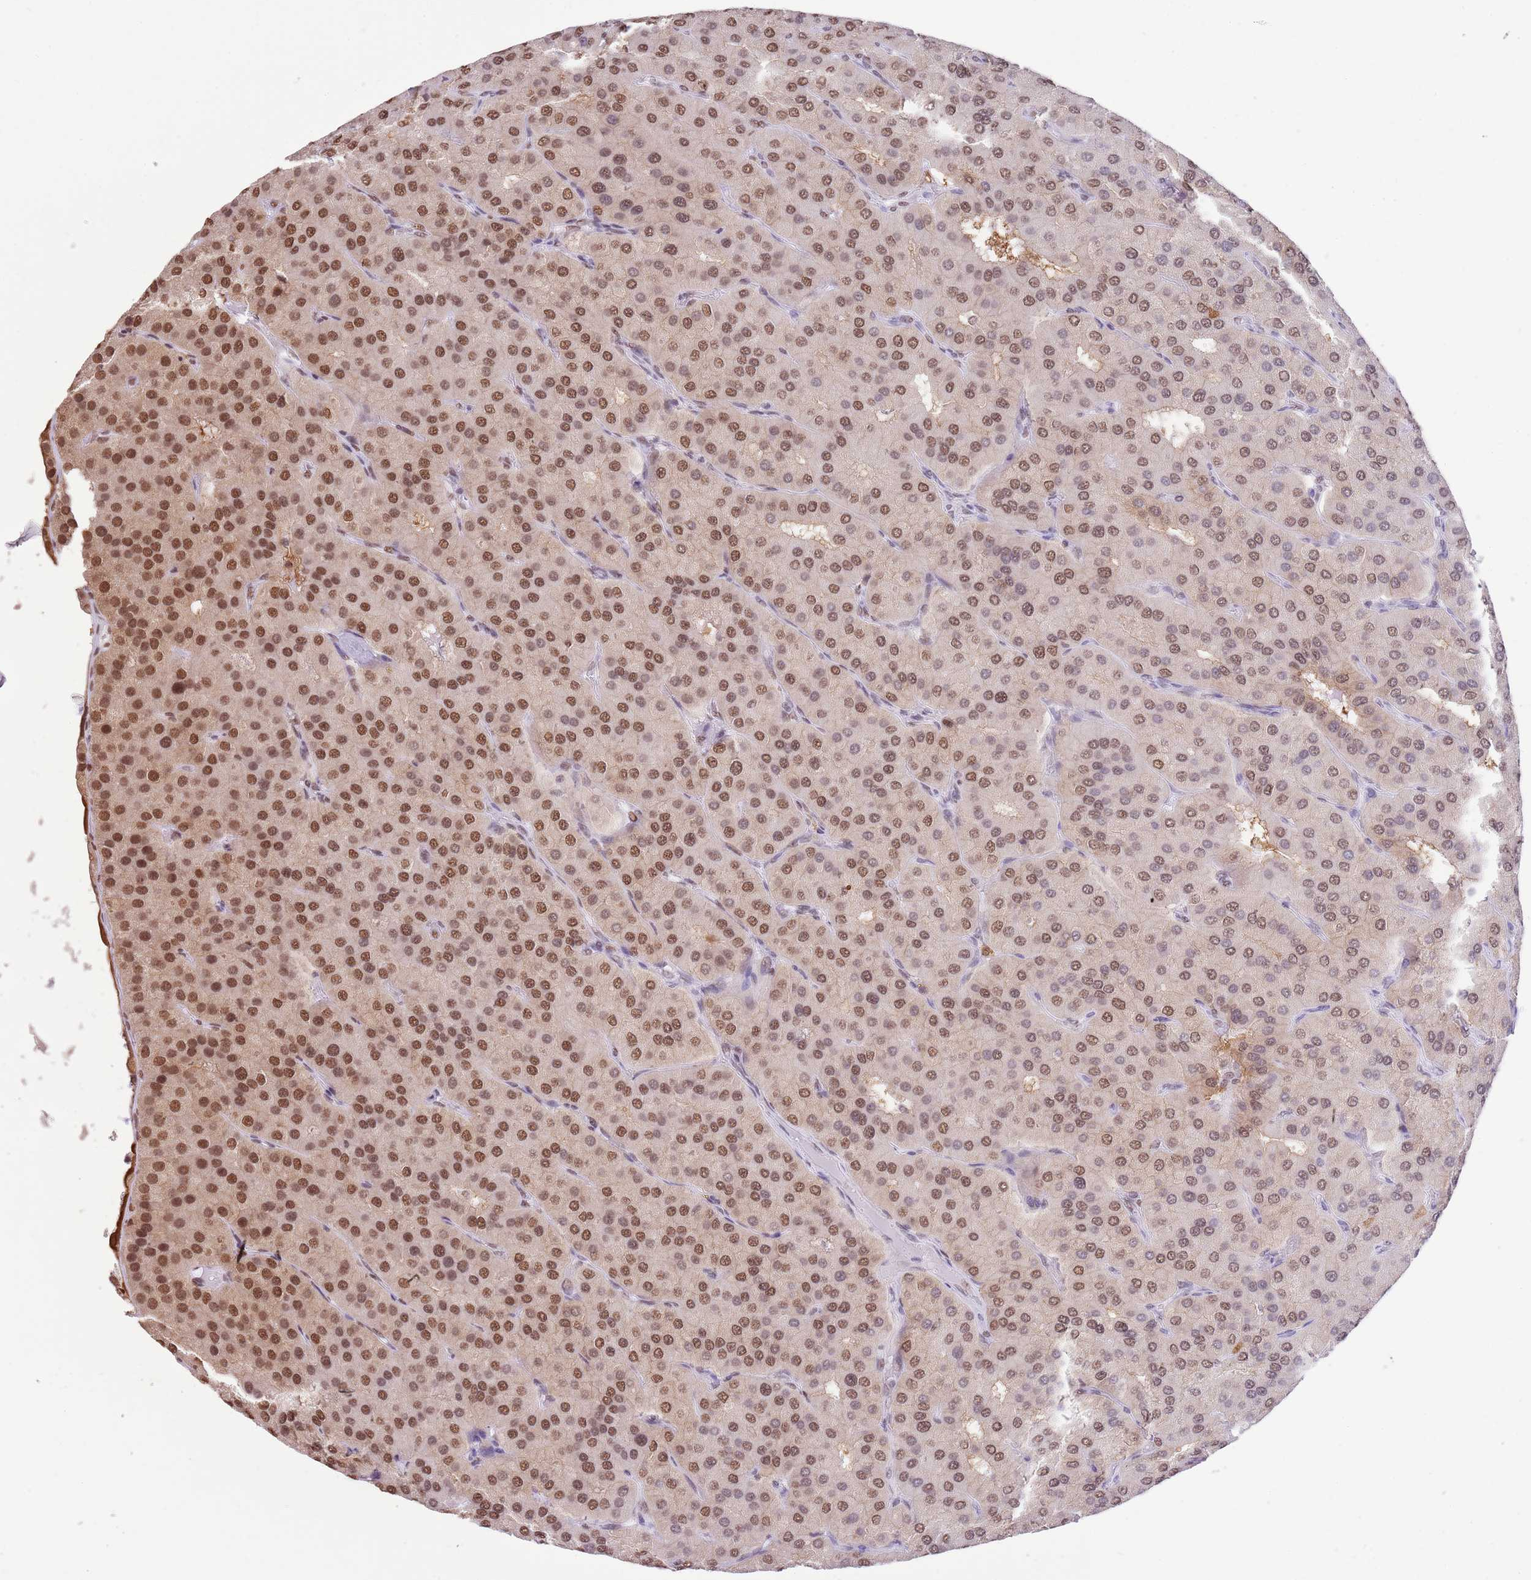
{"staining": {"intensity": "strong", "quantity": ">75%", "location": "nuclear"}, "tissue": "parathyroid gland", "cell_type": "Glandular cells", "image_type": "normal", "snomed": [{"axis": "morphology", "description": "Normal tissue, NOS"}, {"axis": "morphology", "description": "Adenoma, NOS"}, {"axis": "topography", "description": "Parathyroid gland"}], "caption": "The image demonstrates immunohistochemical staining of benign parathyroid gland. There is strong nuclear positivity is identified in approximately >75% of glandular cells. (DAB = brown stain, brightfield microscopy at high magnification).", "gene": "TRIM32", "patient": {"sex": "female", "age": 86}}